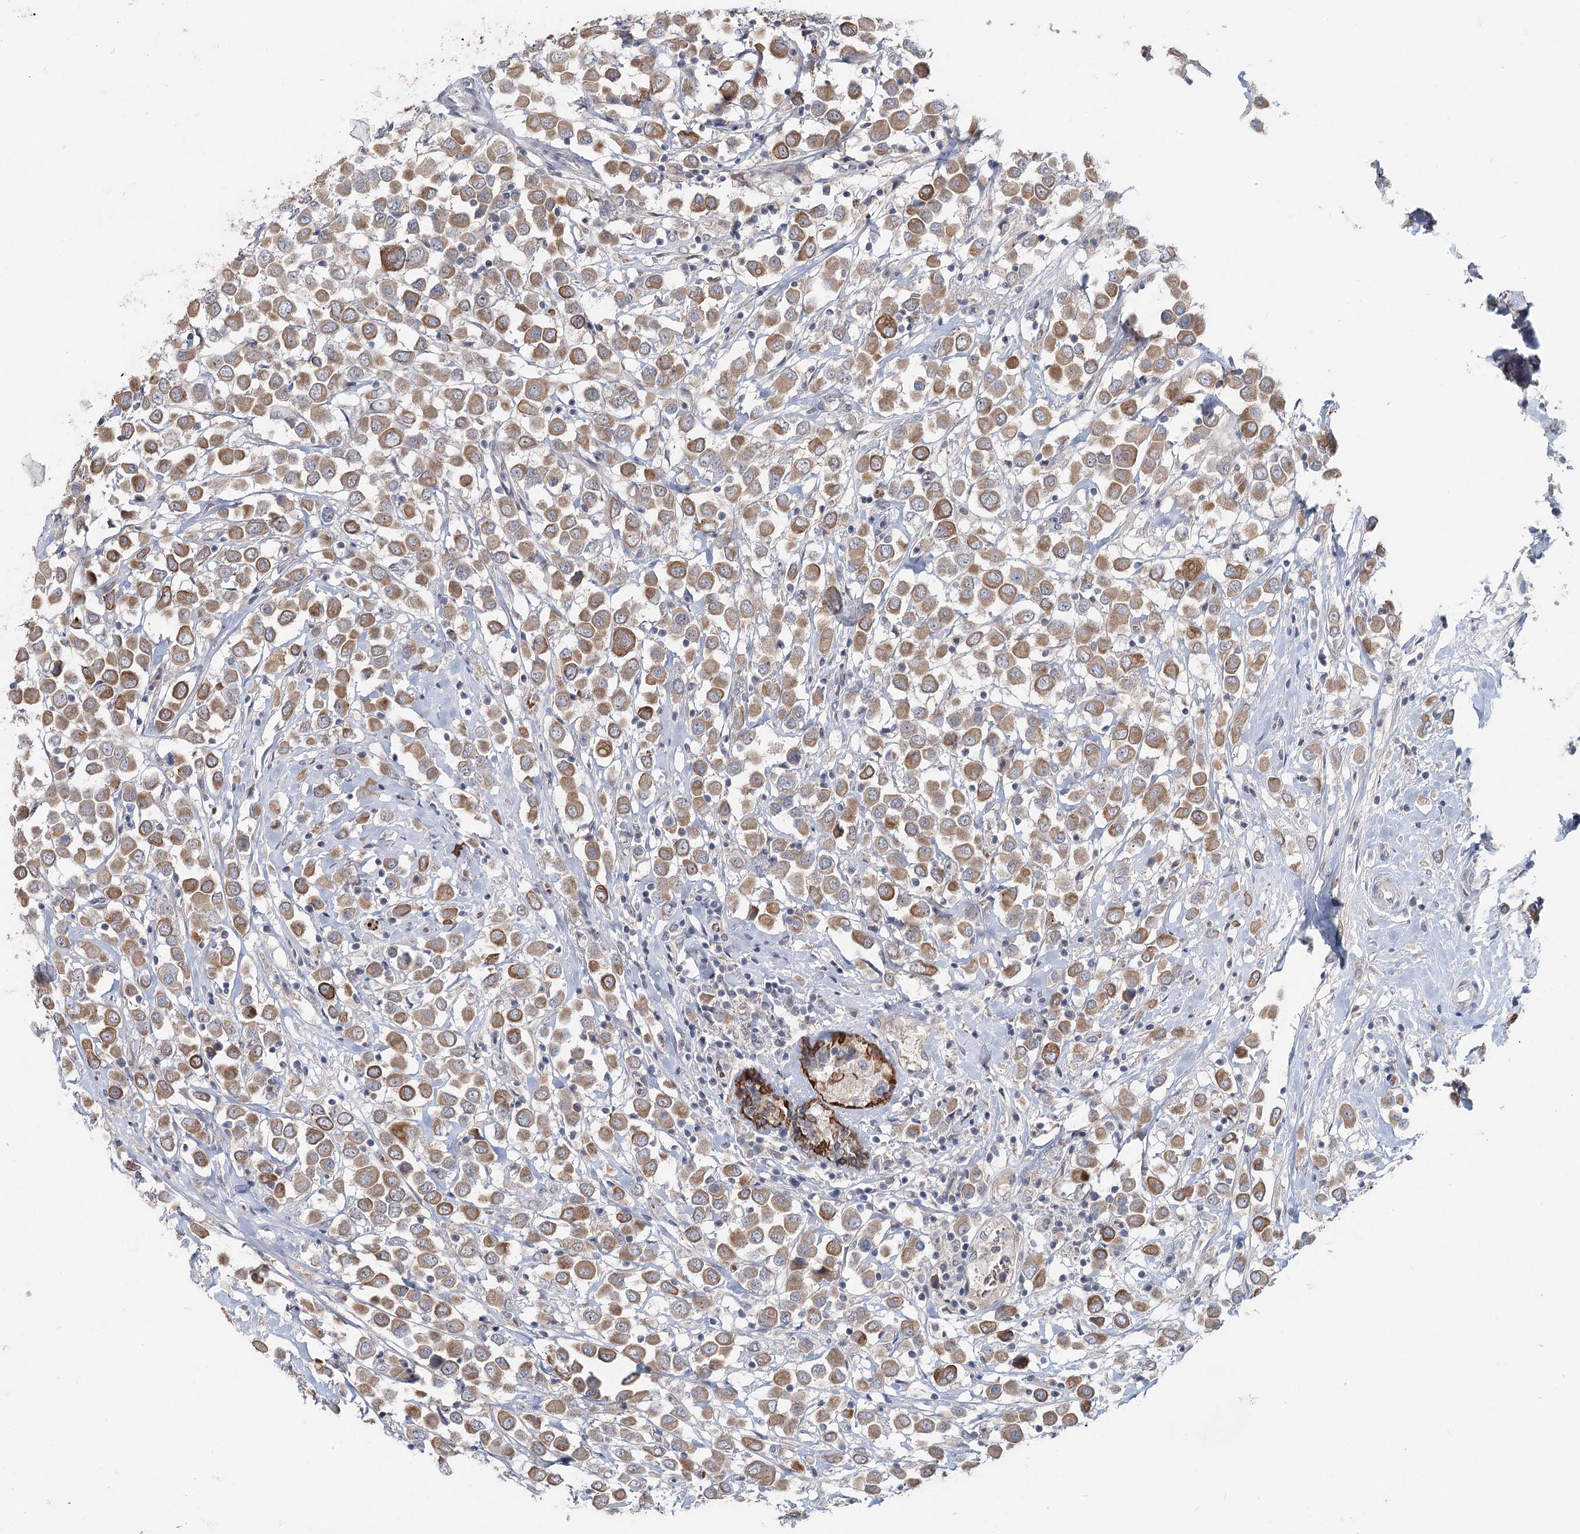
{"staining": {"intensity": "moderate", "quantity": ">75%", "location": "cytoplasmic/membranous"}, "tissue": "breast cancer", "cell_type": "Tumor cells", "image_type": "cancer", "snomed": [{"axis": "morphology", "description": "Duct carcinoma"}, {"axis": "topography", "description": "Breast"}], "caption": "Immunohistochemistry staining of infiltrating ductal carcinoma (breast), which shows medium levels of moderate cytoplasmic/membranous expression in approximately >75% of tumor cells indicating moderate cytoplasmic/membranous protein expression. The staining was performed using DAB (3,3'-diaminobenzidine) (brown) for protein detection and nuclei were counterstained in hematoxylin (blue).", "gene": "FBXO7", "patient": {"sex": "female", "age": 61}}